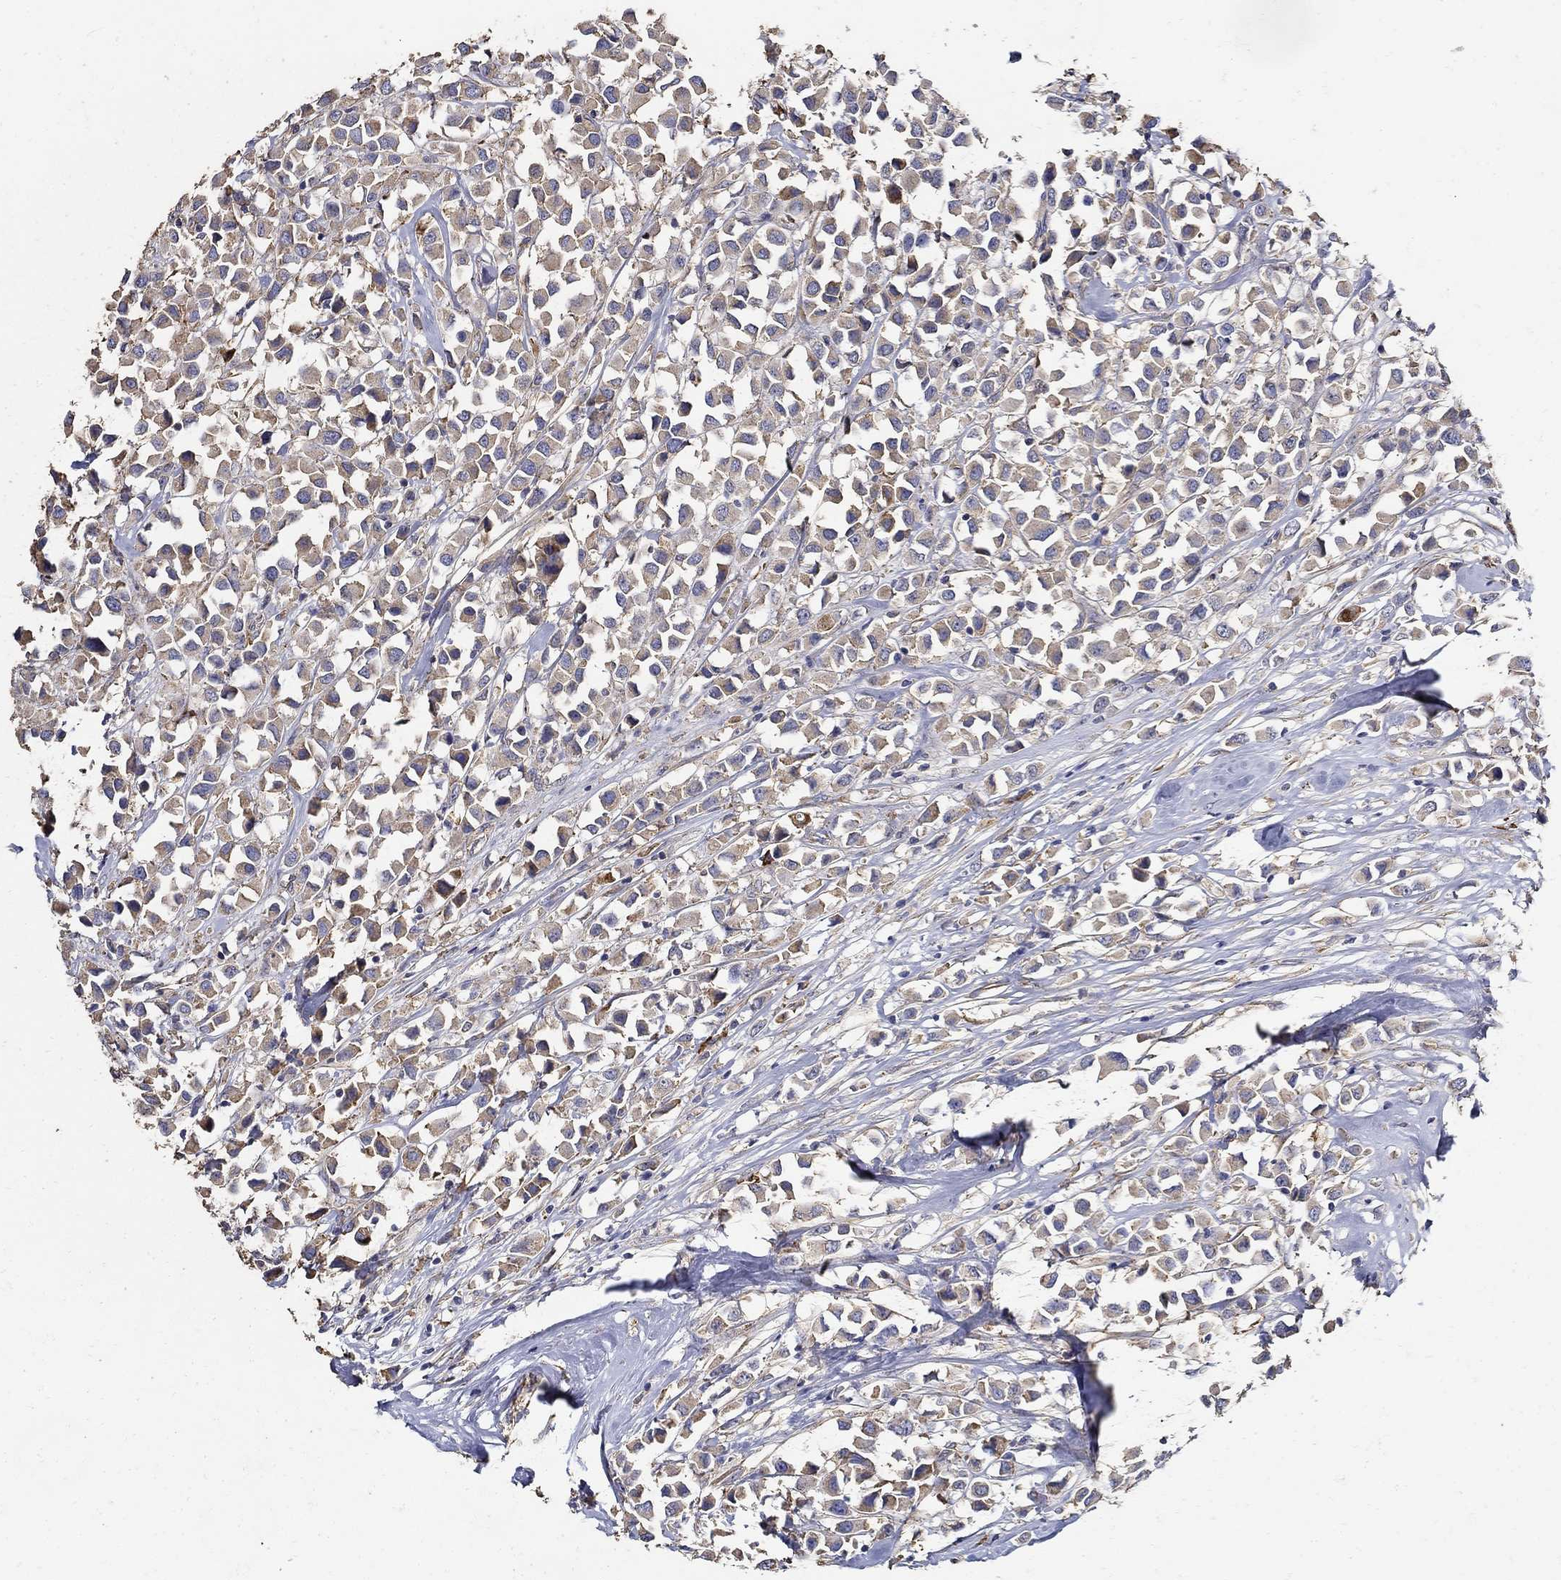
{"staining": {"intensity": "weak", "quantity": "25%-75%", "location": "cytoplasmic/membranous"}, "tissue": "breast cancer", "cell_type": "Tumor cells", "image_type": "cancer", "snomed": [{"axis": "morphology", "description": "Duct carcinoma"}, {"axis": "topography", "description": "Breast"}], "caption": "A brown stain highlights weak cytoplasmic/membranous positivity of a protein in human breast infiltrating ductal carcinoma tumor cells.", "gene": "EMILIN3", "patient": {"sex": "female", "age": 61}}